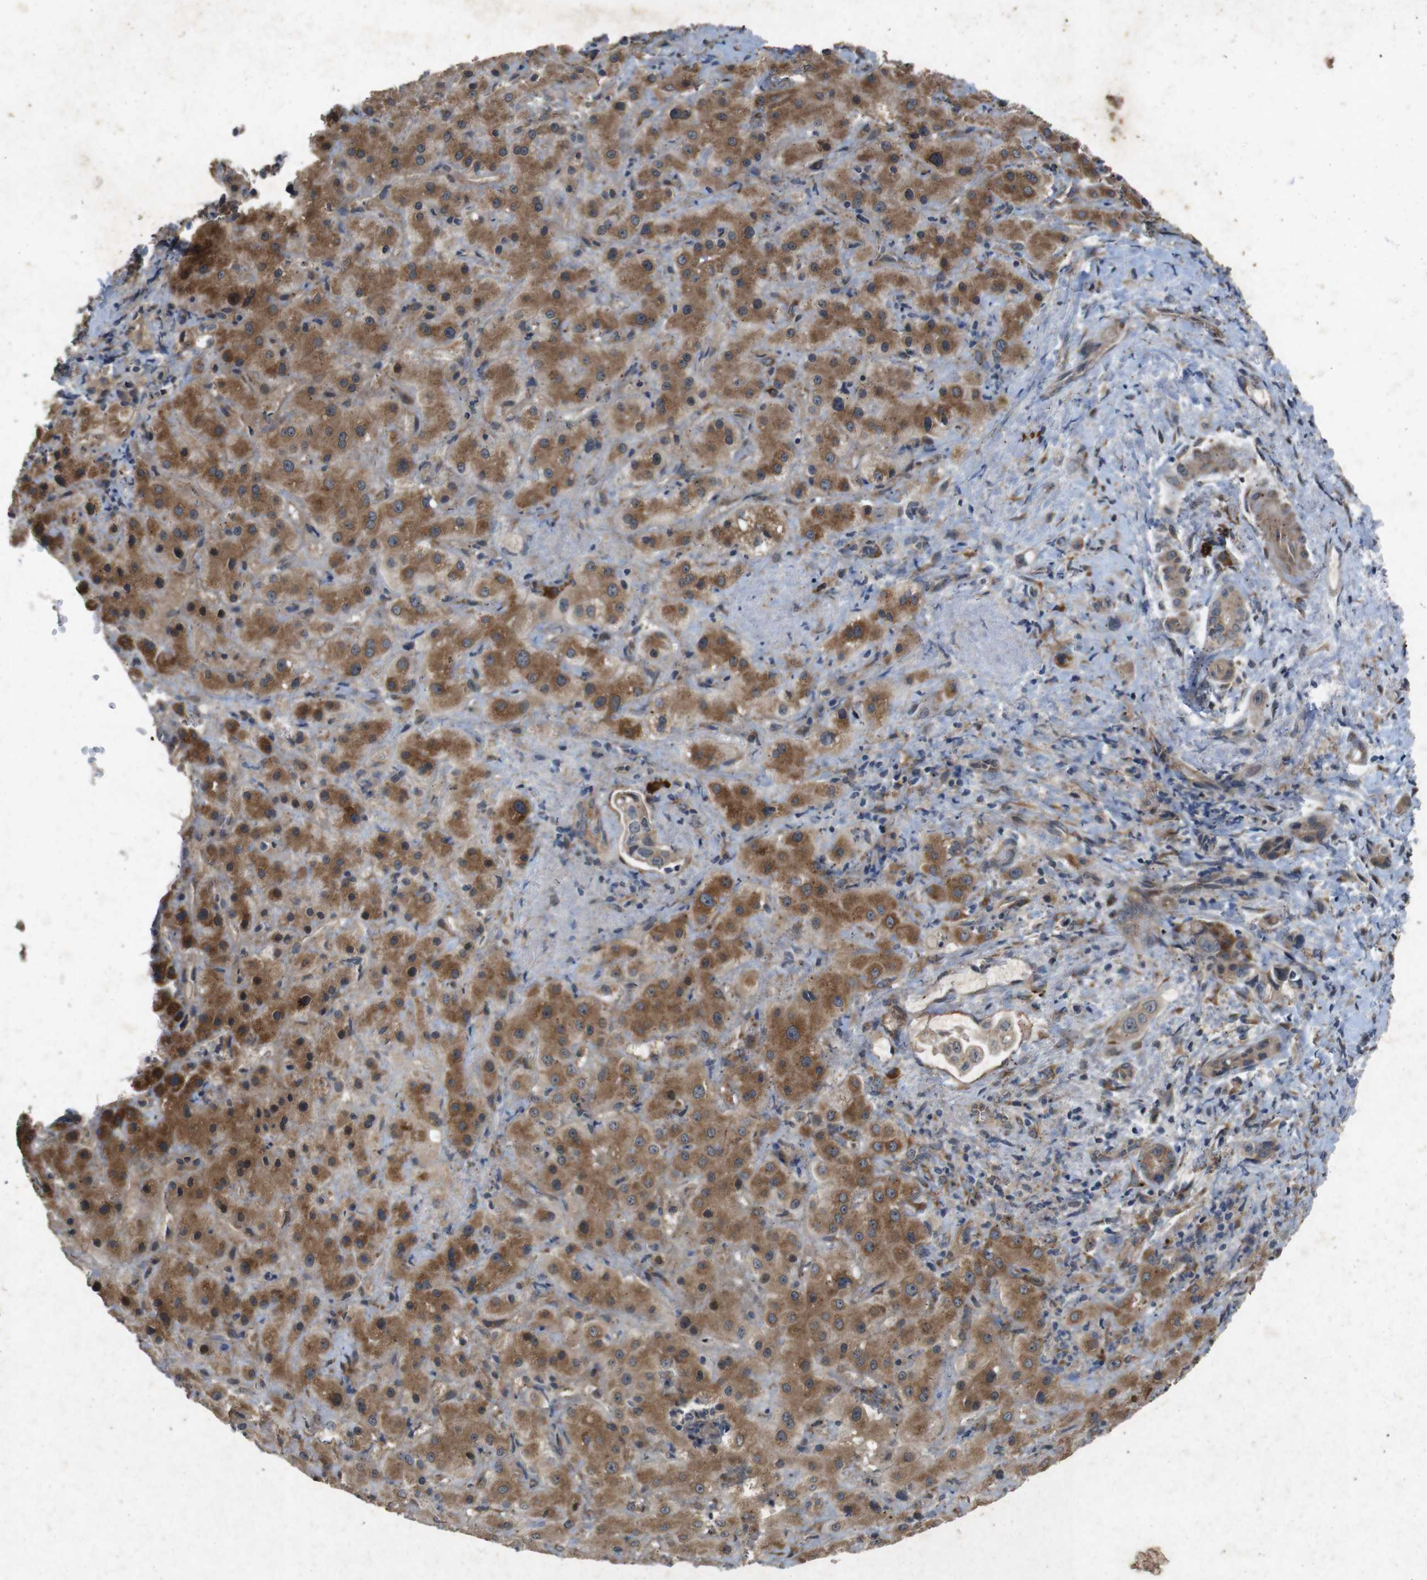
{"staining": {"intensity": "weak", "quantity": ">75%", "location": "cytoplasmic/membranous"}, "tissue": "liver cancer", "cell_type": "Tumor cells", "image_type": "cancer", "snomed": [{"axis": "morphology", "description": "Cholangiocarcinoma"}, {"axis": "topography", "description": "Liver"}], "caption": "This micrograph exhibits immunohistochemistry staining of human liver cholangiocarcinoma, with low weak cytoplasmic/membranous staining in about >75% of tumor cells.", "gene": "FLCN", "patient": {"sex": "female", "age": 65}}